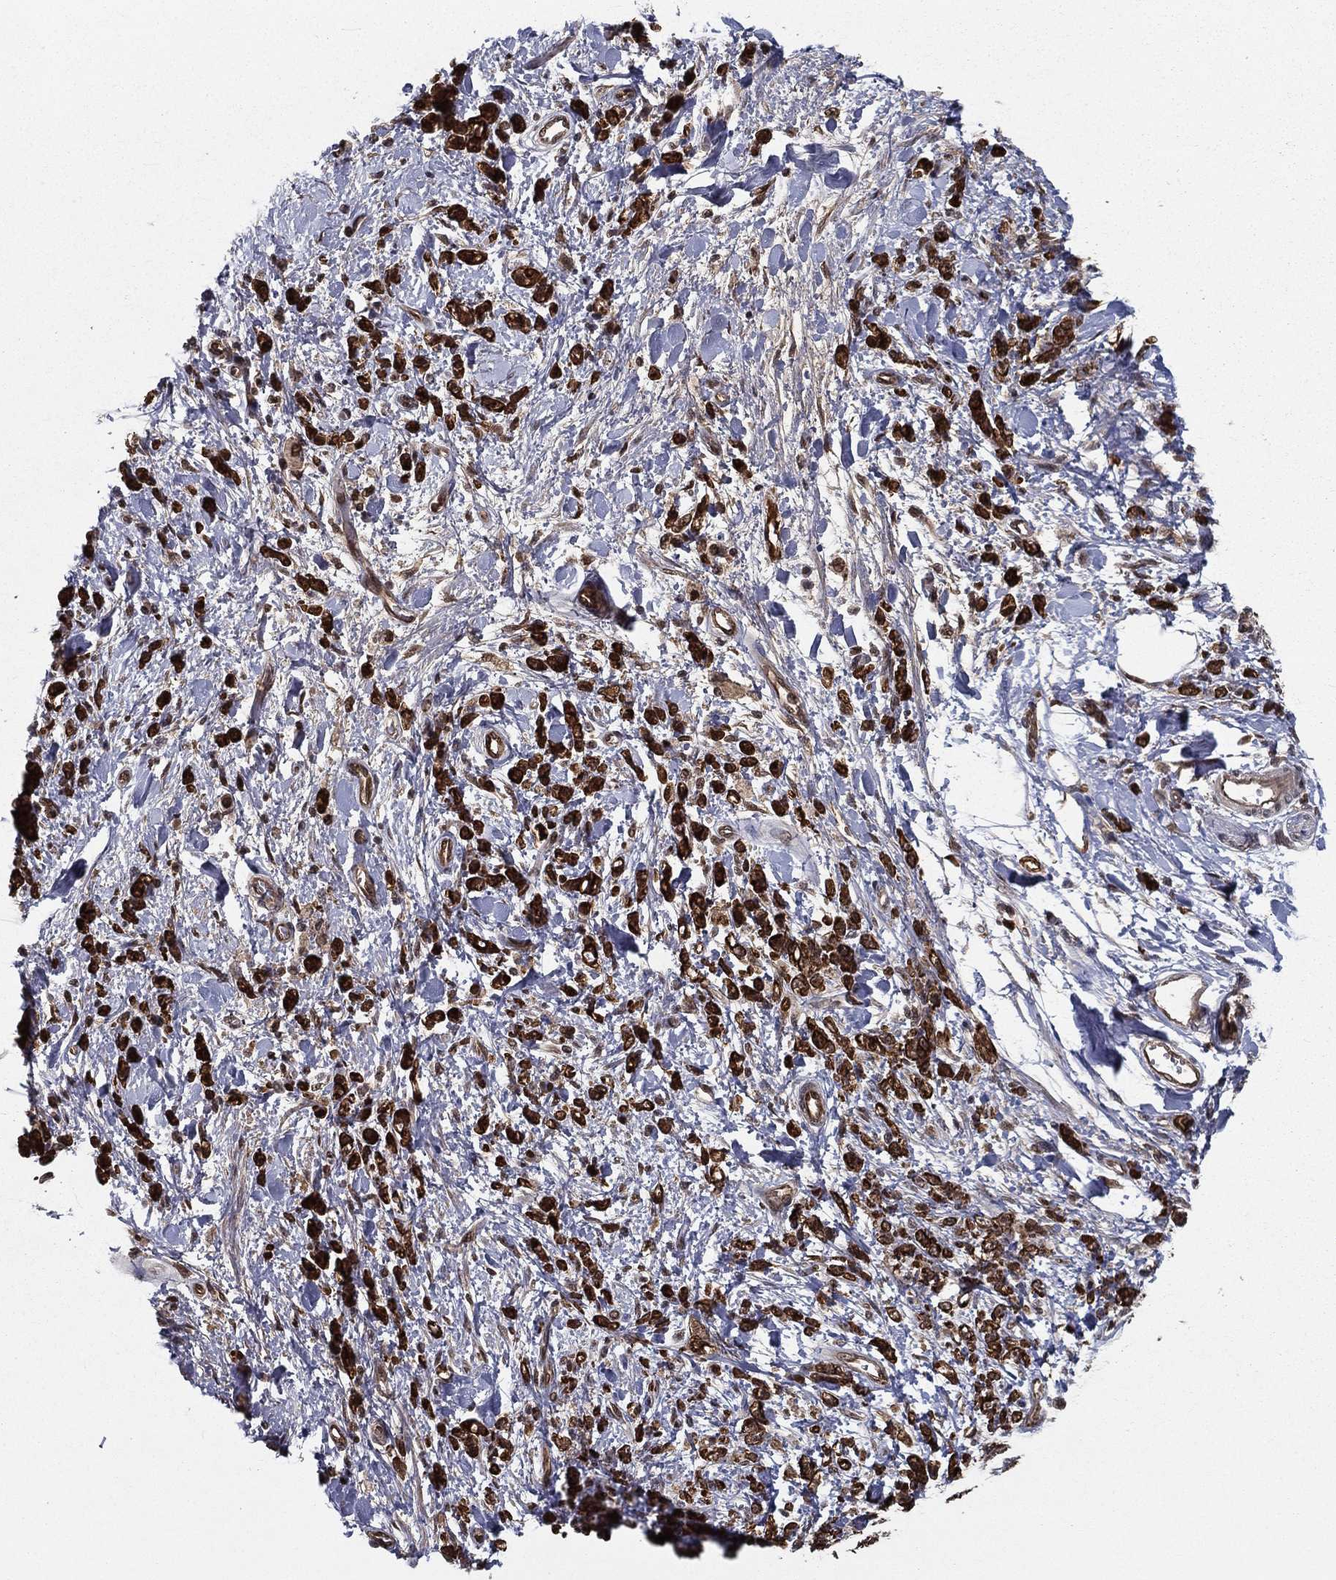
{"staining": {"intensity": "strong", "quantity": ">75%", "location": "cytoplasmic/membranous"}, "tissue": "stomach cancer", "cell_type": "Tumor cells", "image_type": "cancer", "snomed": [{"axis": "morphology", "description": "Adenocarcinoma, NOS"}, {"axis": "topography", "description": "Stomach"}], "caption": "High-magnification brightfield microscopy of adenocarcinoma (stomach) stained with DAB (3,3'-diaminobenzidine) (brown) and counterstained with hematoxylin (blue). tumor cells exhibit strong cytoplasmic/membranous staining is identified in approximately>75% of cells. The protein is stained brown, and the nuclei are stained in blue (DAB (3,3'-diaminobenzidine) IHC with brightfield microscopy, high magnification).", "gene": "SLC6A6", "patient": {"sex": "male", "age": 77}}